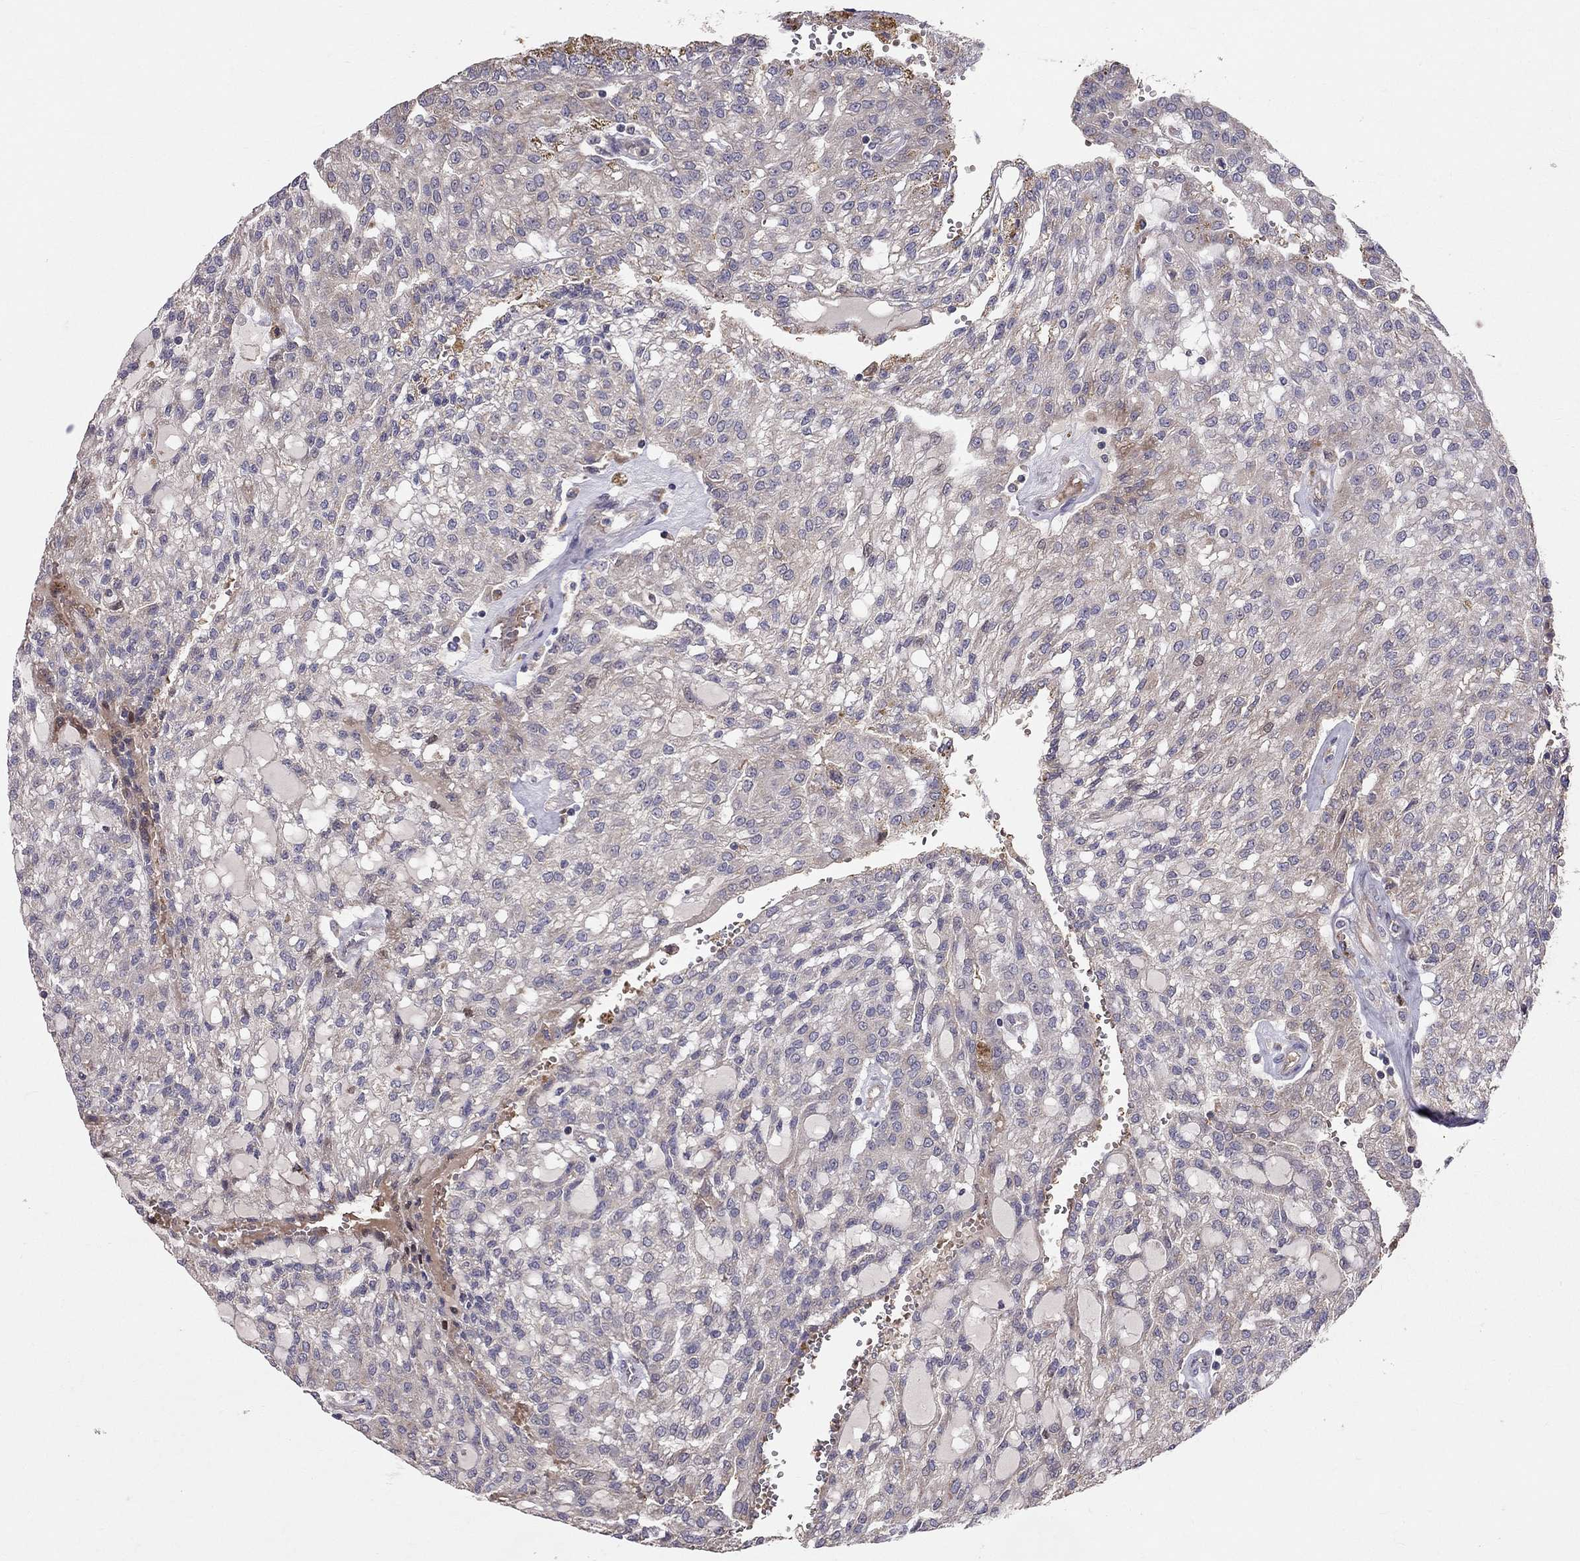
{"staining": {"intensity": "weak", "quantity": "25%-75%", "location": "cytoplasmic/membranous"}, "tissue": "renal cancer", "cell_type": "Tumor cells", "image_type": "cancer", "snomed": [{"axis": "morphology", "description": "Adenocarcinoma, NOS"}, {"axis": "topography", "description": "Kidney"}], "caption": "Renal cancer stained for a protein displays weak cytoplasmic/membranous positivity in tumor cells. The staining was performed using DAB, with brown indicating positive protein expression. Nuclei are stained blue with hematoxylin.", "gene": "PIK3CG", "patient": {"sex": "male", "age": 63}}